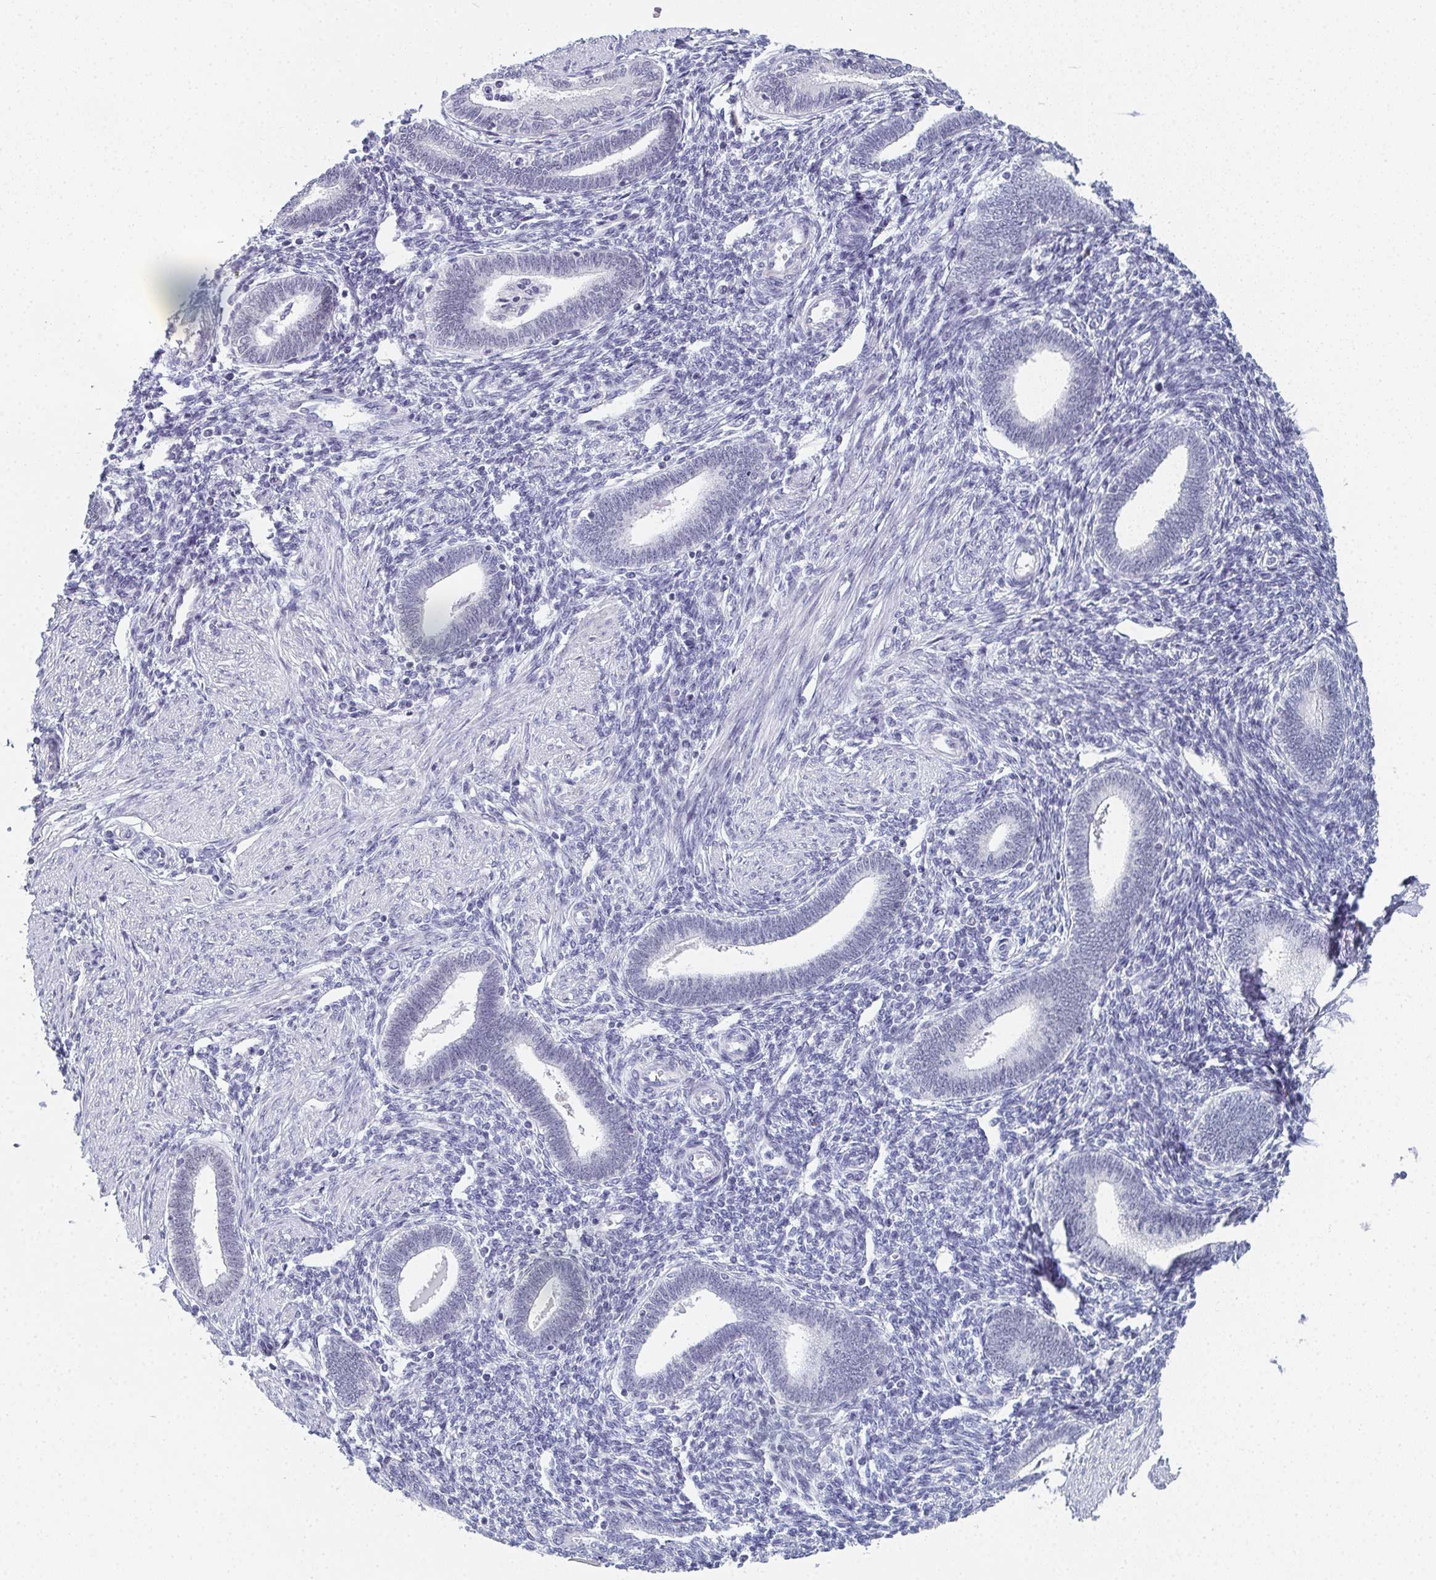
{"staining": {"intensity": "negative", "quantity": "none", "location": "none"}, "tissue": "endometrium", "cell_type": "Cells in endometrial stroma", "image_type": "normal", "snomed": [{"axis": "morphology", "description": "Normal tissue, NOS"}, {"axis": "topography", "description": "Endometrium"}], "caption": "This is an immunohistochemistry (IHC) micrograph of unremarkable human endometrium. There is no expression in cells in endometrial stroma.", "gene": "PYCR3", "patient": {"sex": "female", "age": 42}}